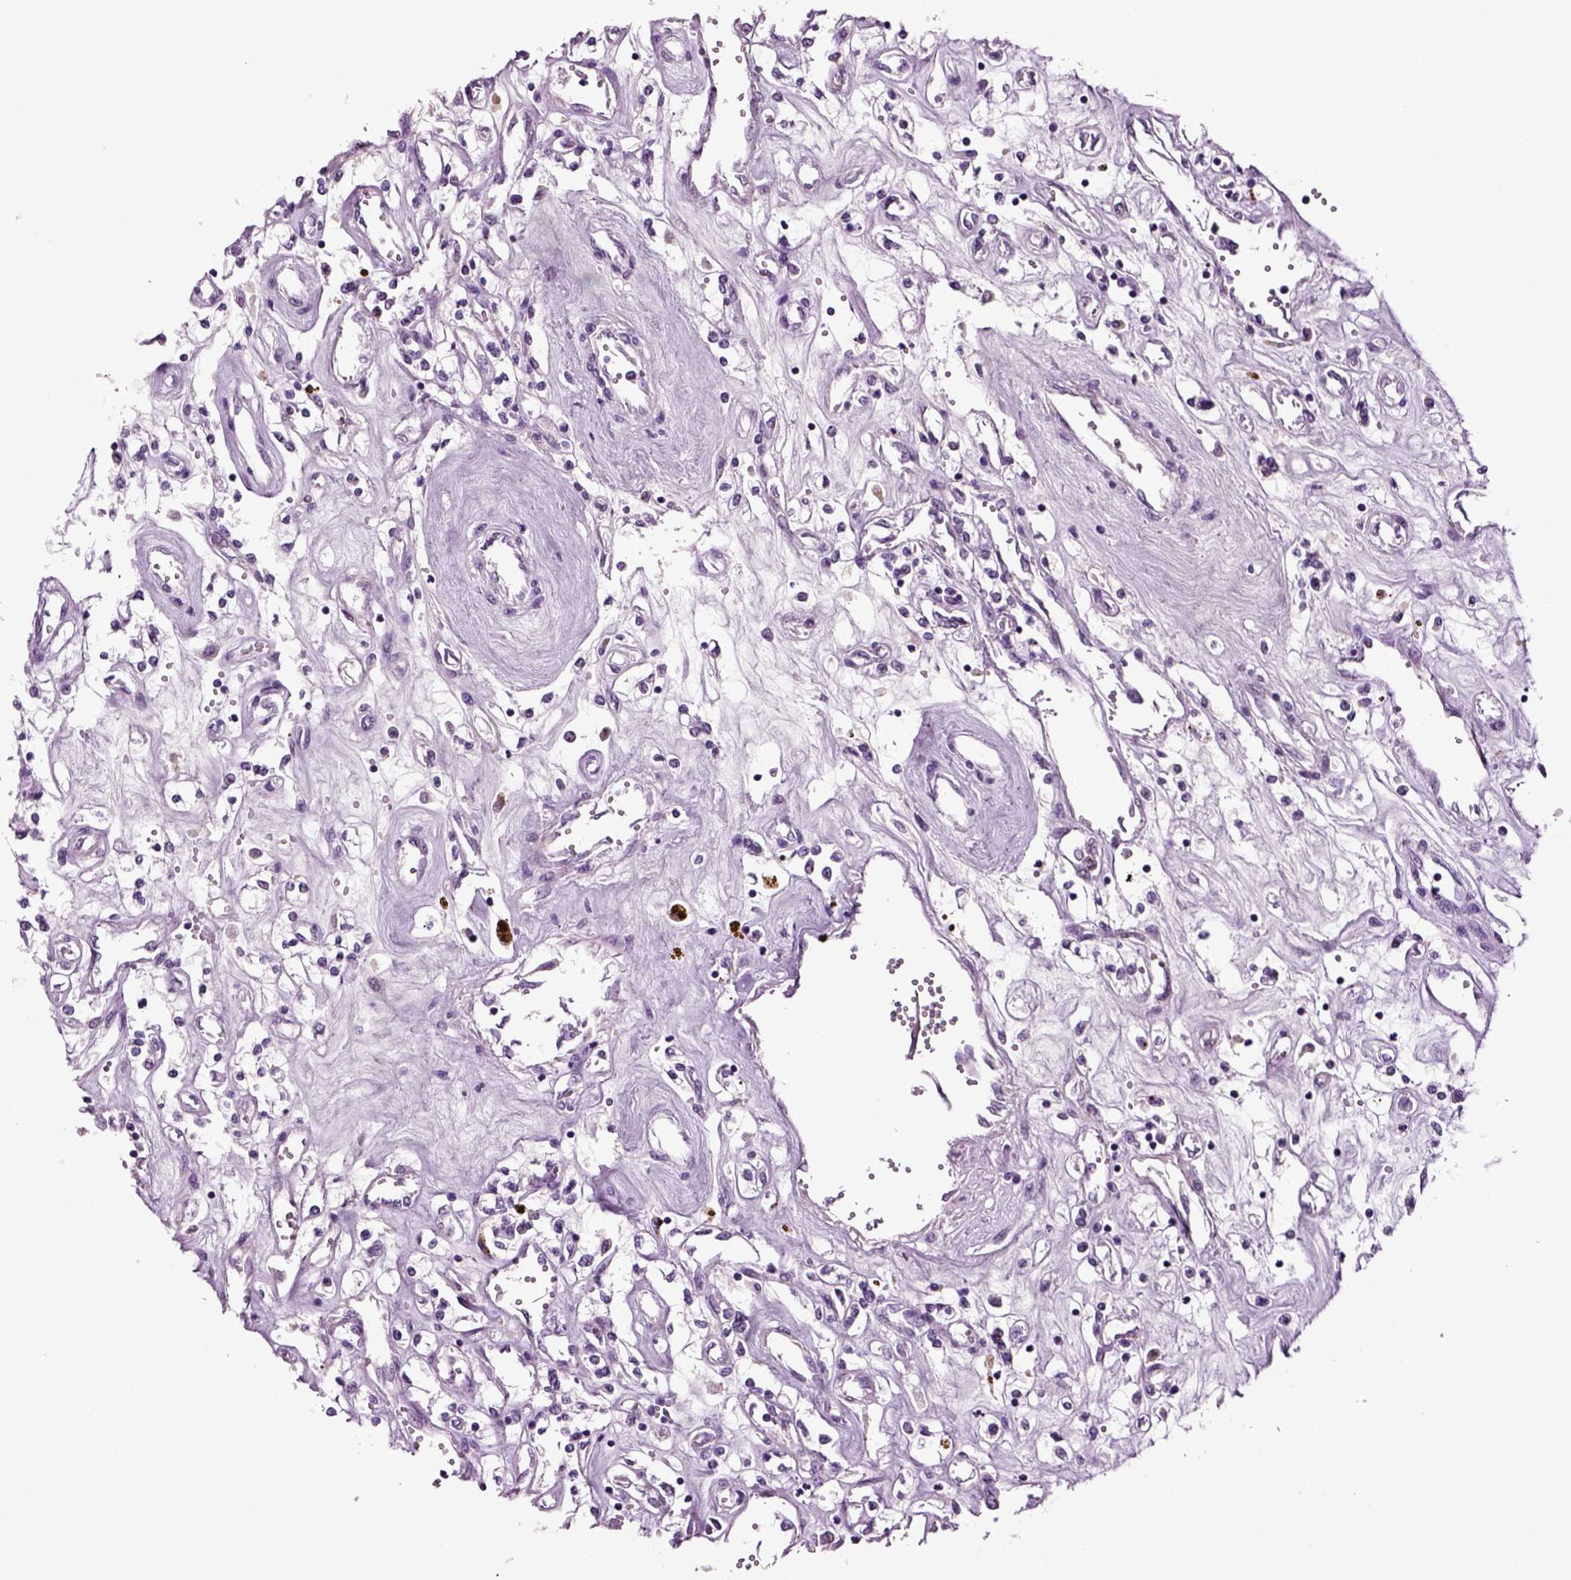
{"staining": {"intensity": "negative", "quantity": "none", "location": "none"}, "tissue": "renal cancer", "cell_type": "Tumor cells", "image_type": "cancer", "snomed": [{"axis": "morphology", "description": "Adenocarcinoma, NOS"}, {"axis": "topography", "description": "Kidney"}], "caption": "Immunohistochemical staining of human renal cancer displays no significant staining in tumor cells.", "gene": "FGF11", "patient": {"sex": "female", "age": 59}}